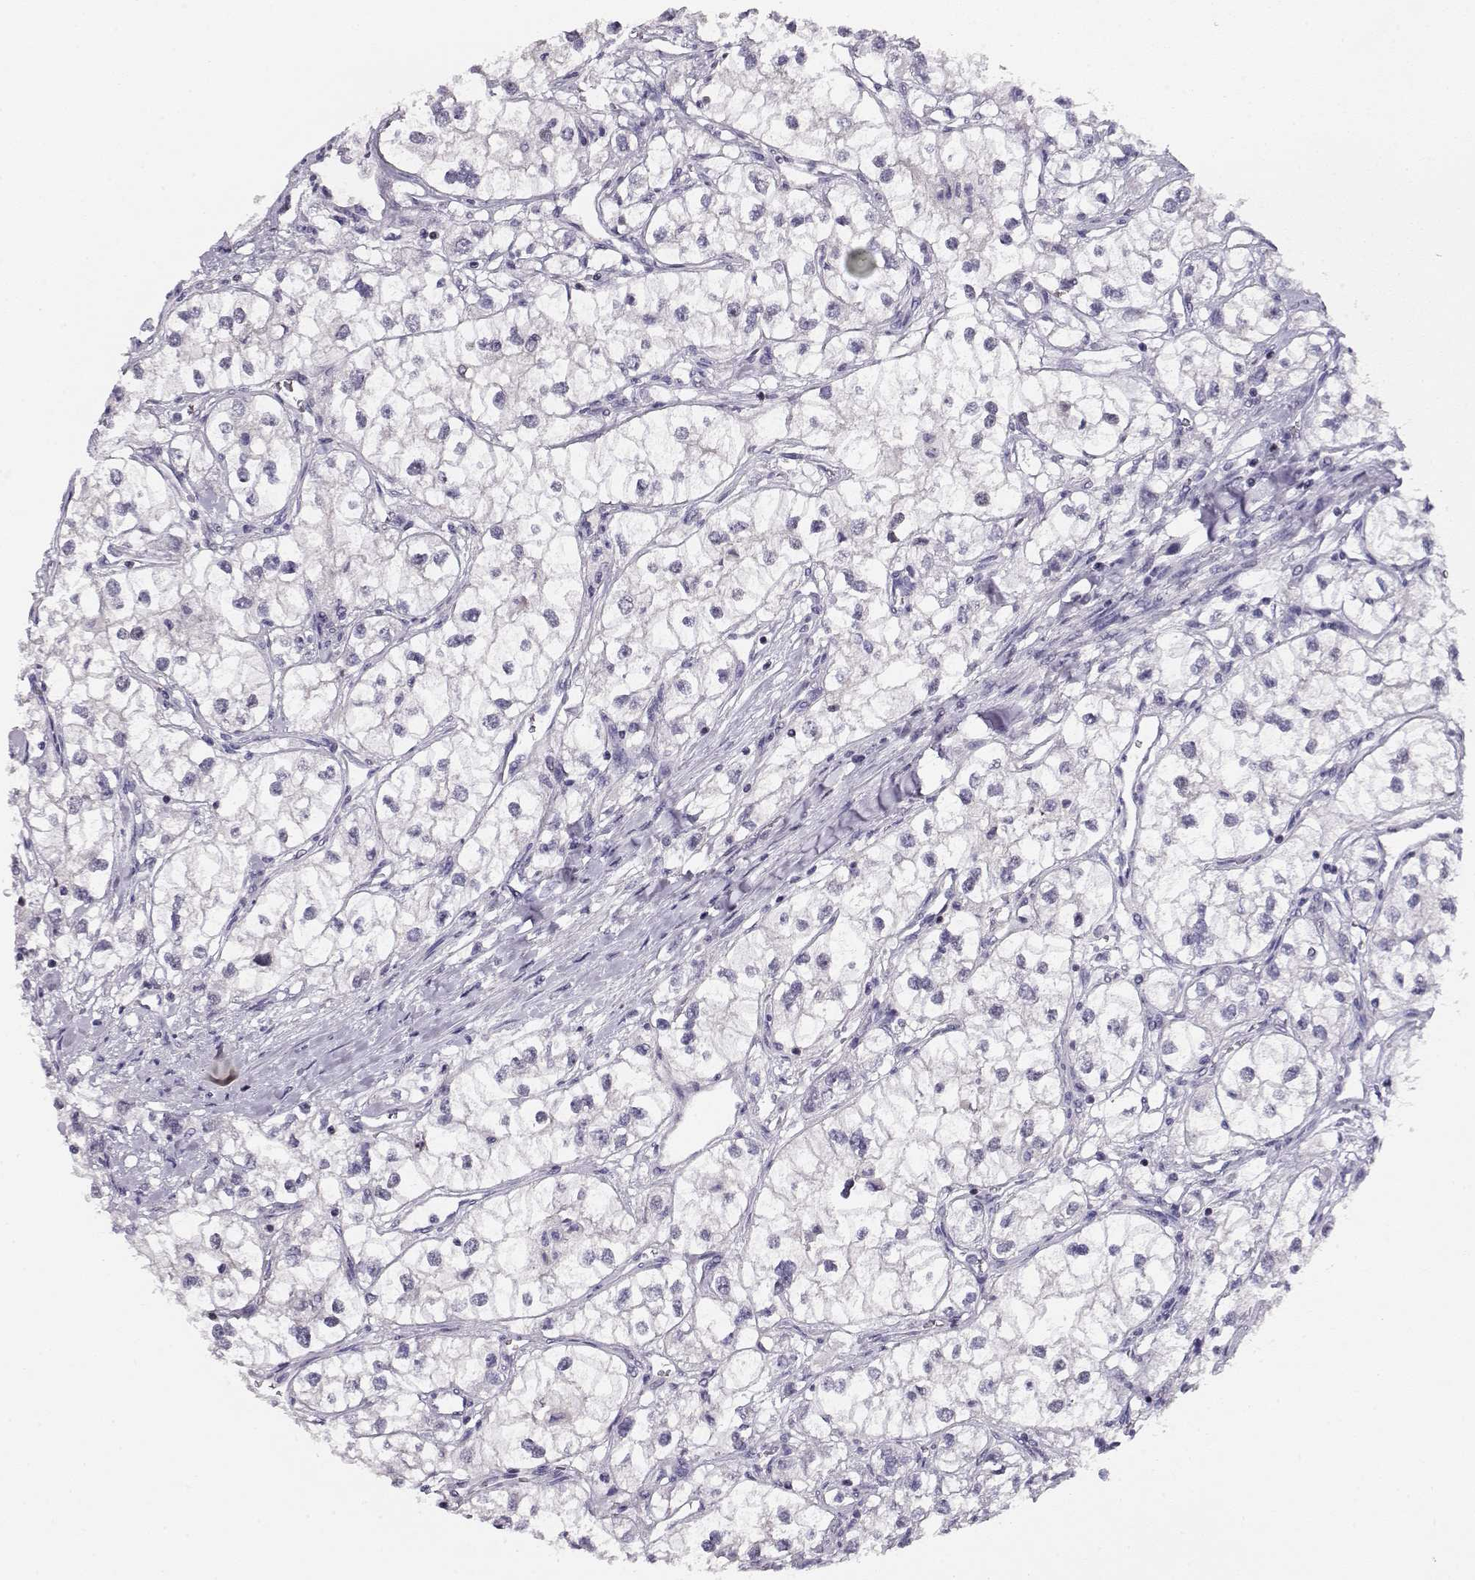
{"staining": {"intensity": "negative", "quantity": "none", "location": "none"}, "tissue": "renal cancer", "cell_type": "Tumor cells", "image_type": "cancer", "snomed": [{"axis": "morphology", "description": "Adenocarcinoma, NOS"}, {"axis": "topography", "description": "Kidney"}], "caption": "Human renal adenocarcinoma stained for a protein using immunohistochemistry shows no positivity in tumor cells.", "gene": "CRX", "patient": {"sex": "male", "age": 59}}